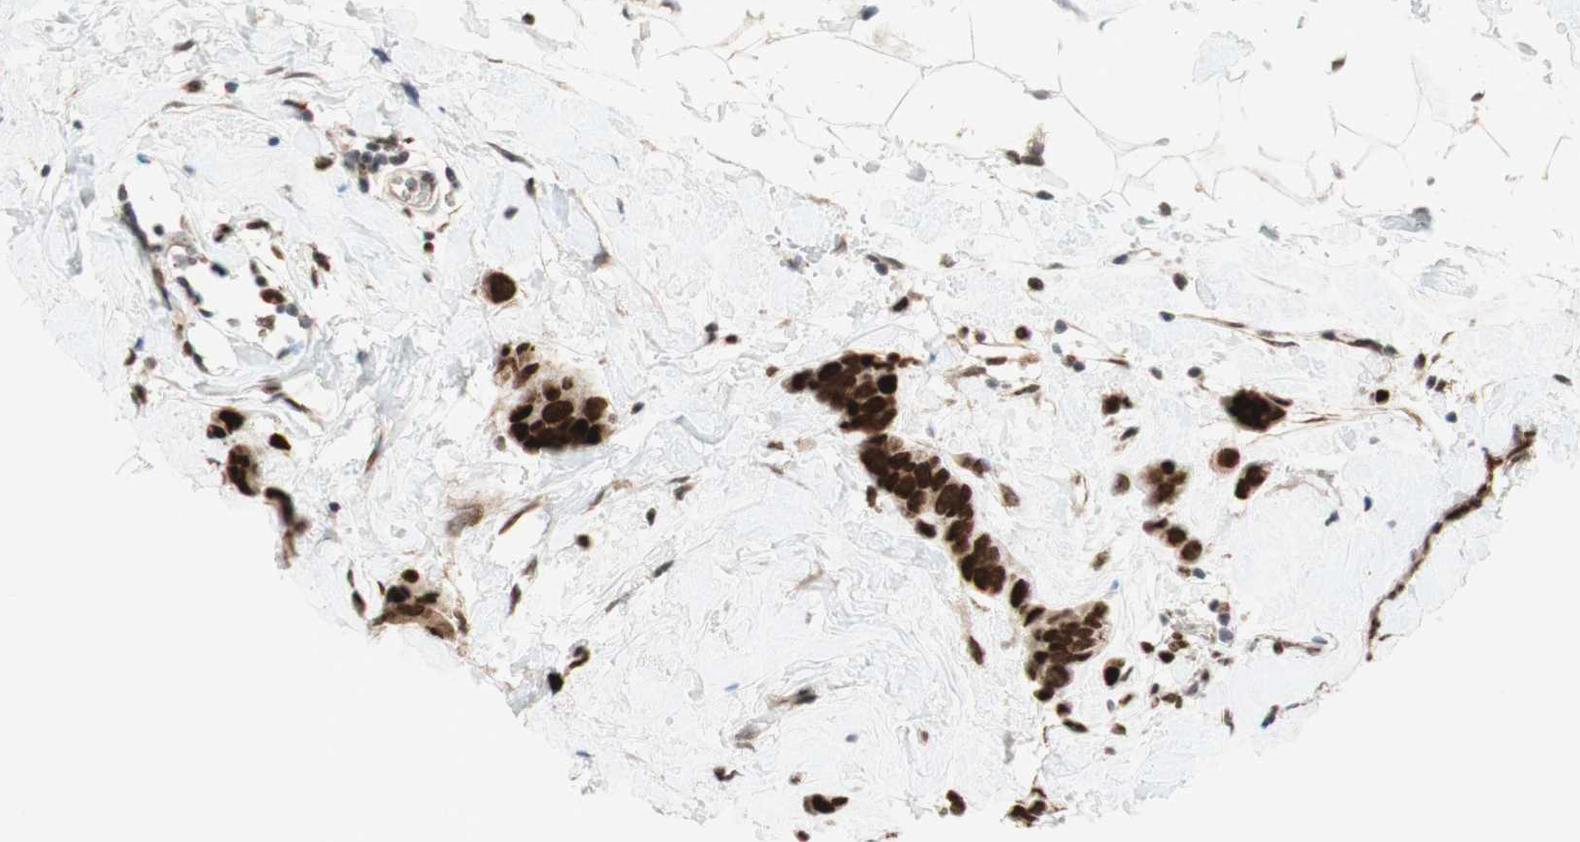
{"staining": {"intensity": "strong", "quantity": ">75%", "location": "cytoplasmic/membranous,nuclear"}, "tissue": "breast cancer", "cell_type": "Tumor cells", "image_type": "cancer", "snomed": [{"axis": "morphology", "description": "Normal tissue, NOS"}, {"axis": "morphology", "description": "Duct carcinoma"}, {"axis": "topography", "description": "Breast"}], "caption": "The histopathology image shows staining of breast cancer (intraductal carcinoma), revealing strong cytoplasmic/membranous and nuclear protein staining (brown color) within tumor cells. The staining was performed using DAB (3,3'-diaminobenzidine), with brown indicating positive protein expression. Nuclei are stained blue with hematoxylin.", "gene": "DNMT3A", "patient": {"sex": "female", "age": 50}}